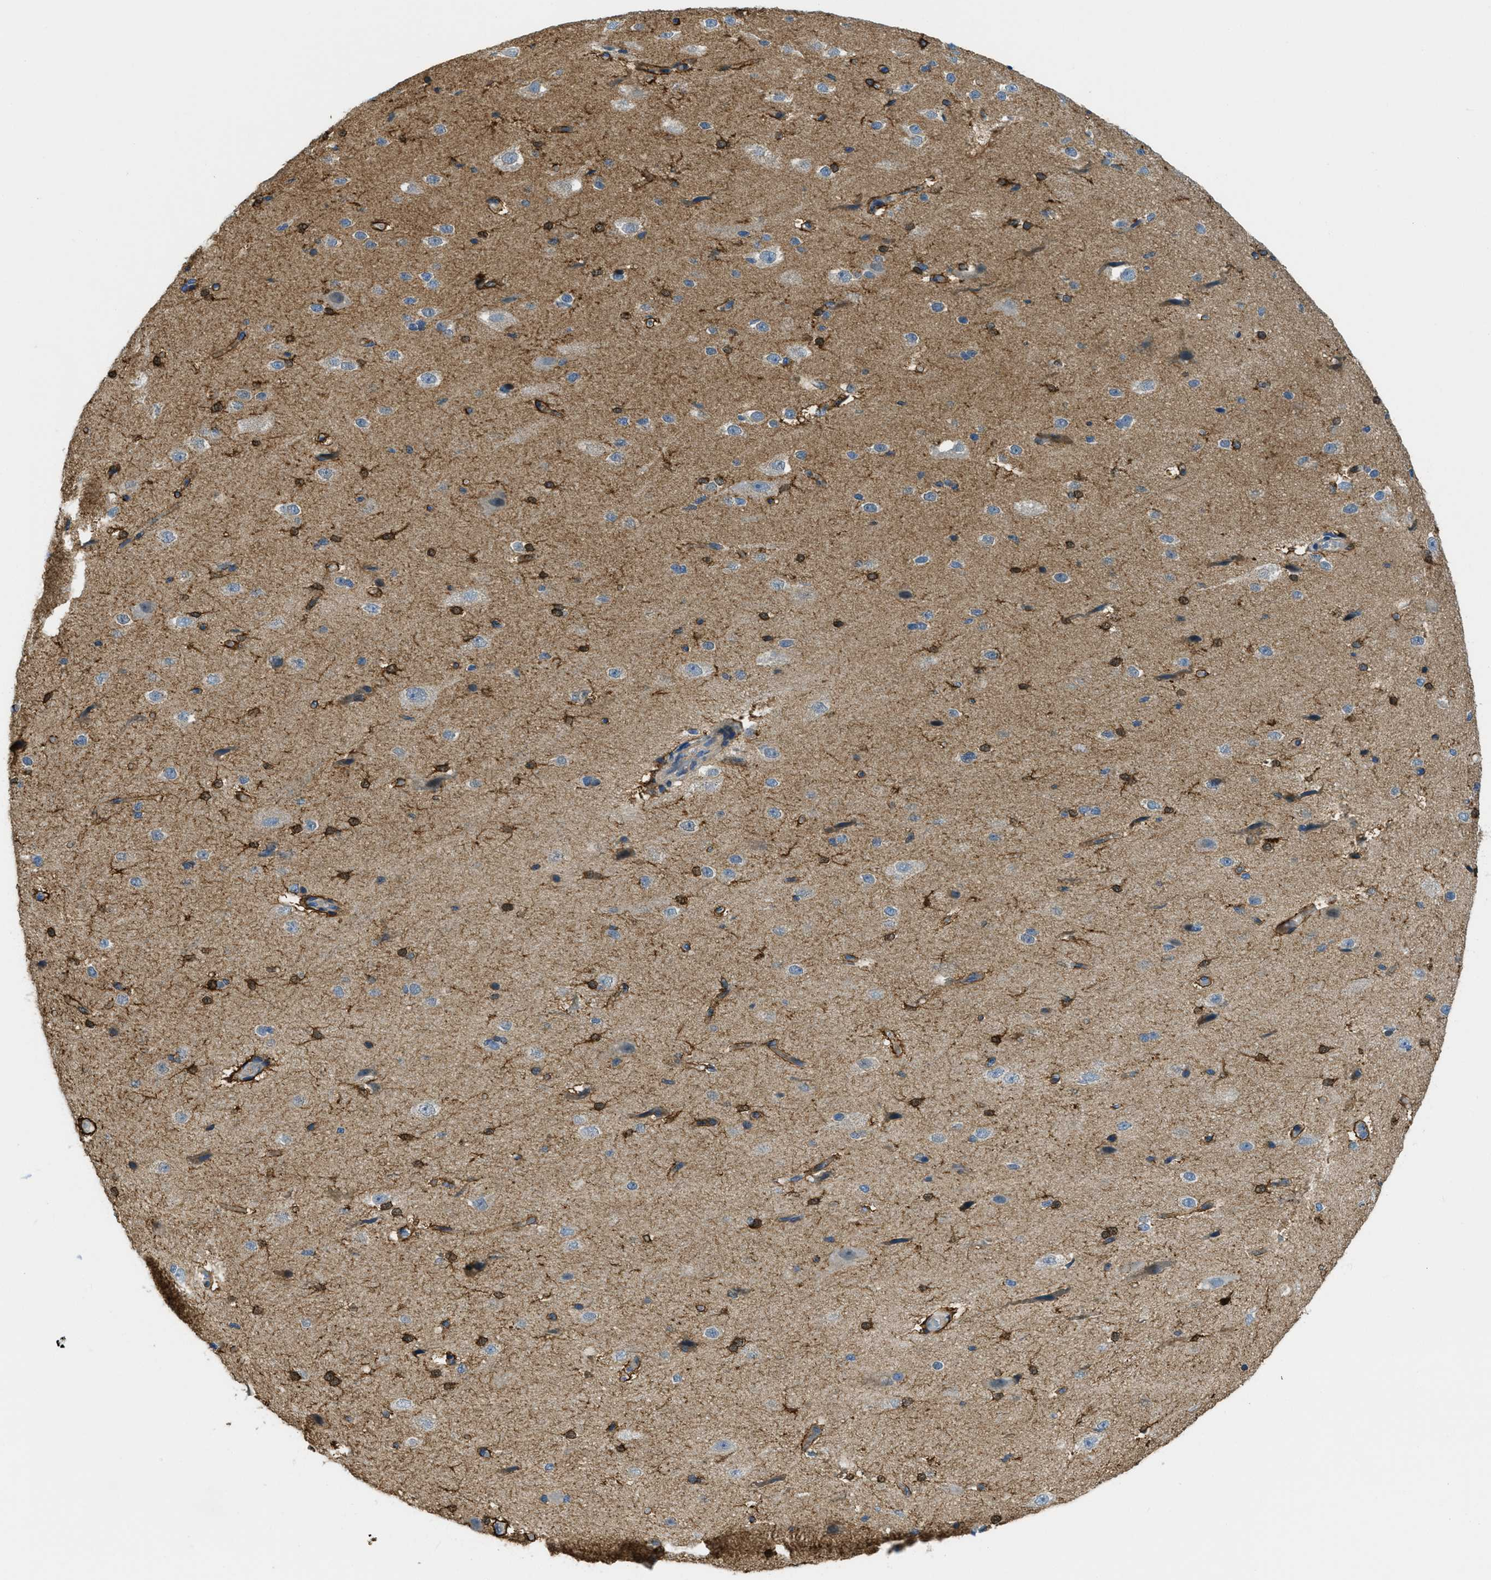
{"staining": {"intensity": "moderate", "quantity": "<25%", "location": "cytoplasmic/membranous"}, "tissue": "cerebral cortex", "cell_type": "Endothelial cells", "image_type": "normal", "snomed": [{"axis": "morphology", "description": "Normal tissue, NOS"}, {"axis": "morphology", "description": "Developmental malformation"}, {"axis": "topography", "description": "Cerebral cortex"}], "caption": "Endothelial cells show low levels of moderate cytoplasmic/membranous expression in approximately <25% of cells in benign cerebral cortex.", "gene": "RFFL", "patient": {"sex": "female", "age": 30}}